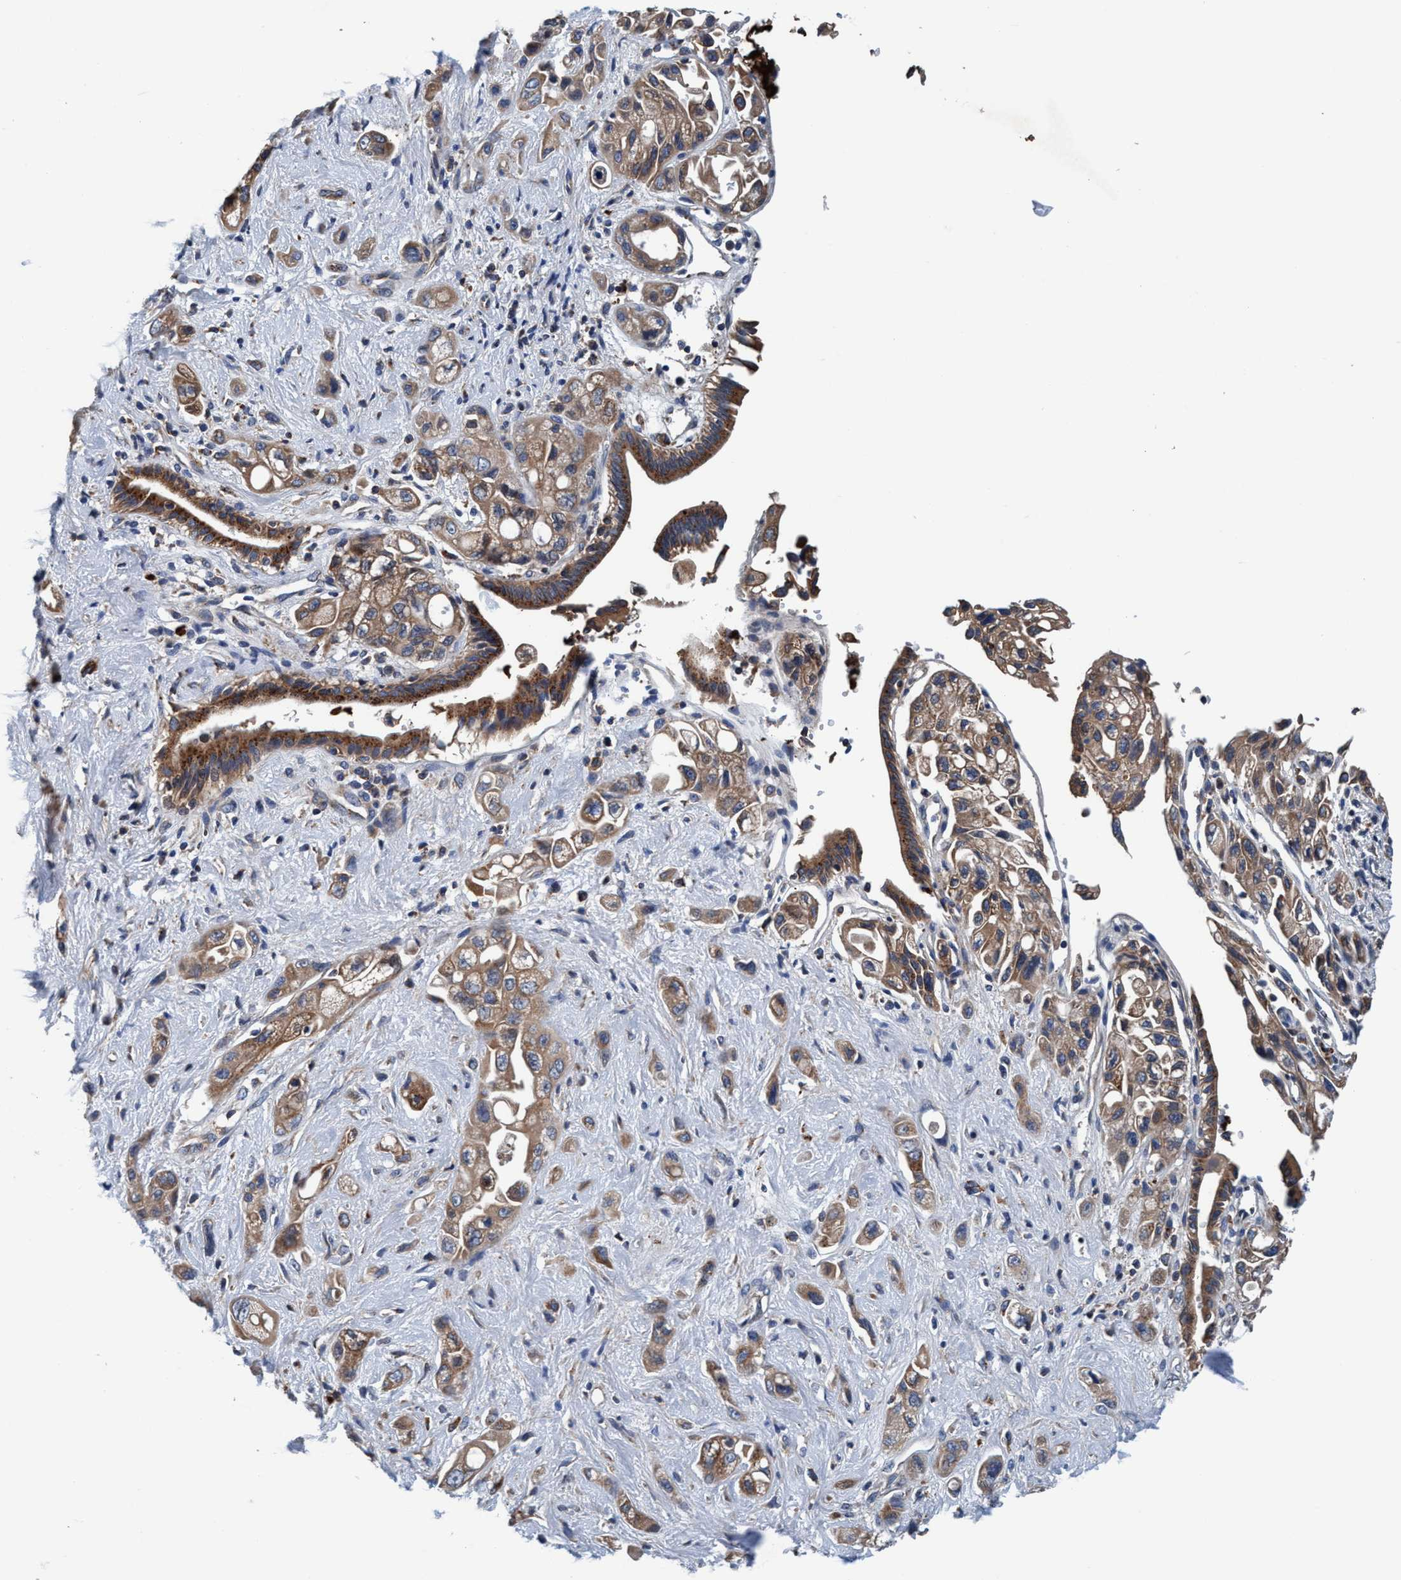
{"staining": {"intensity": "moderate", "quantity": ">75%", "location": "cytoplasmic/membranous"}, "tissue": "pancreatic cancer", "cell_type": "Tumor cells", "image_type": "cancer", "snomed": [{"axis": "morphology", "description": "Adenocarcinoma, NOS"}, {"axis": "topography", "description": "Pancreas"}], "caption": "A high-resolution image shows IHC staining of pancreatic adenocarcinoma, which demonstrates moderate cytoplasmic/membranous staining in about >75% of tumor cells.", "gene": "ENDOG", "patient": {"sex": "female", "age": 66}}